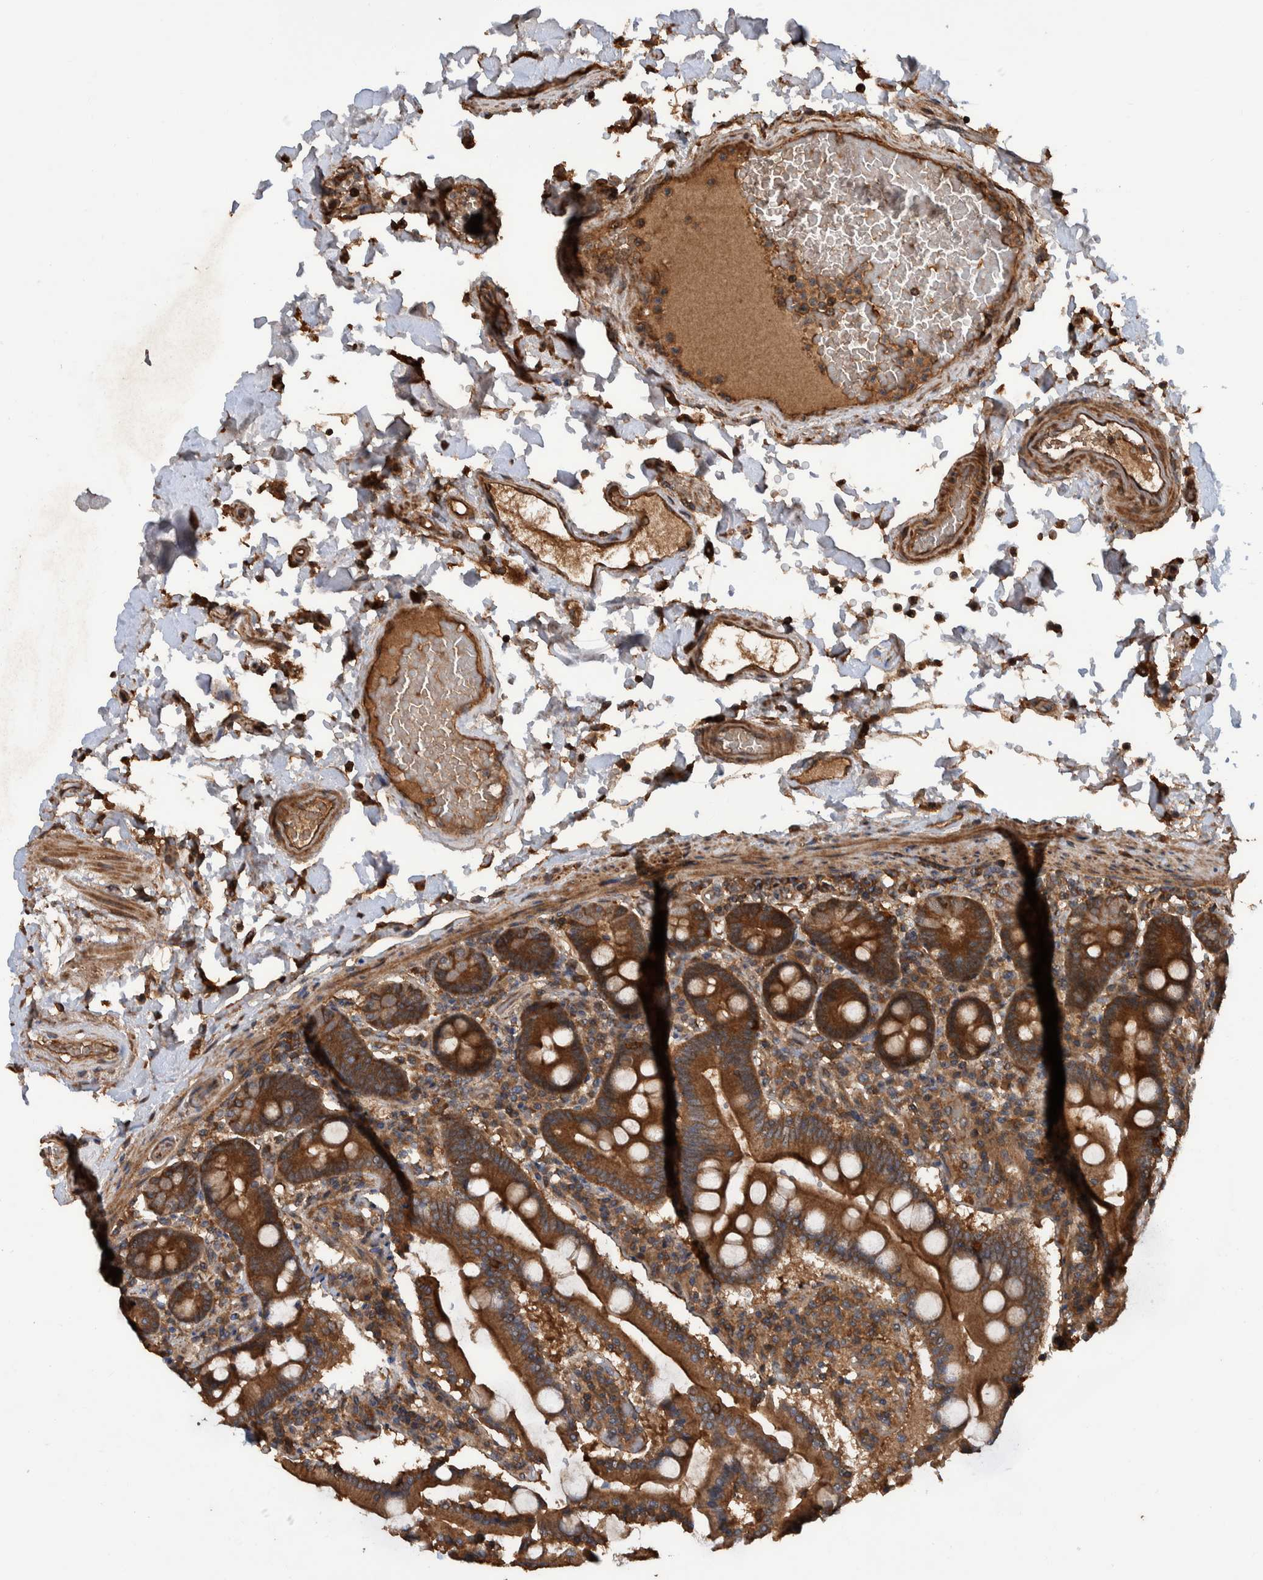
{"staining": {"intensity": "strong", "quantity": ">75%", "location": "cytoplasmic/membranous"}, "tissue": "duodenum", "cell_type": "Glandular cells", "image_type": "normal", "snomed": [{"axis": "morphology", "description": "Normal tissue, NOS"}, {"axis": "topography", "description": "Small intestine, NOS"}], "caption": "An immunohistochemistry photomicrograph of benign tissue is shown. Protein staining in brown labels strong cytoplasmic/membranous positivity in duodenum within glandular cells. (Stains: DAB in brown, nuclei in blue, Microscopy: brightfield microscopy at high magnification).", "gene": "VBP1", "patient": {"sex": "female", "age": 71}}